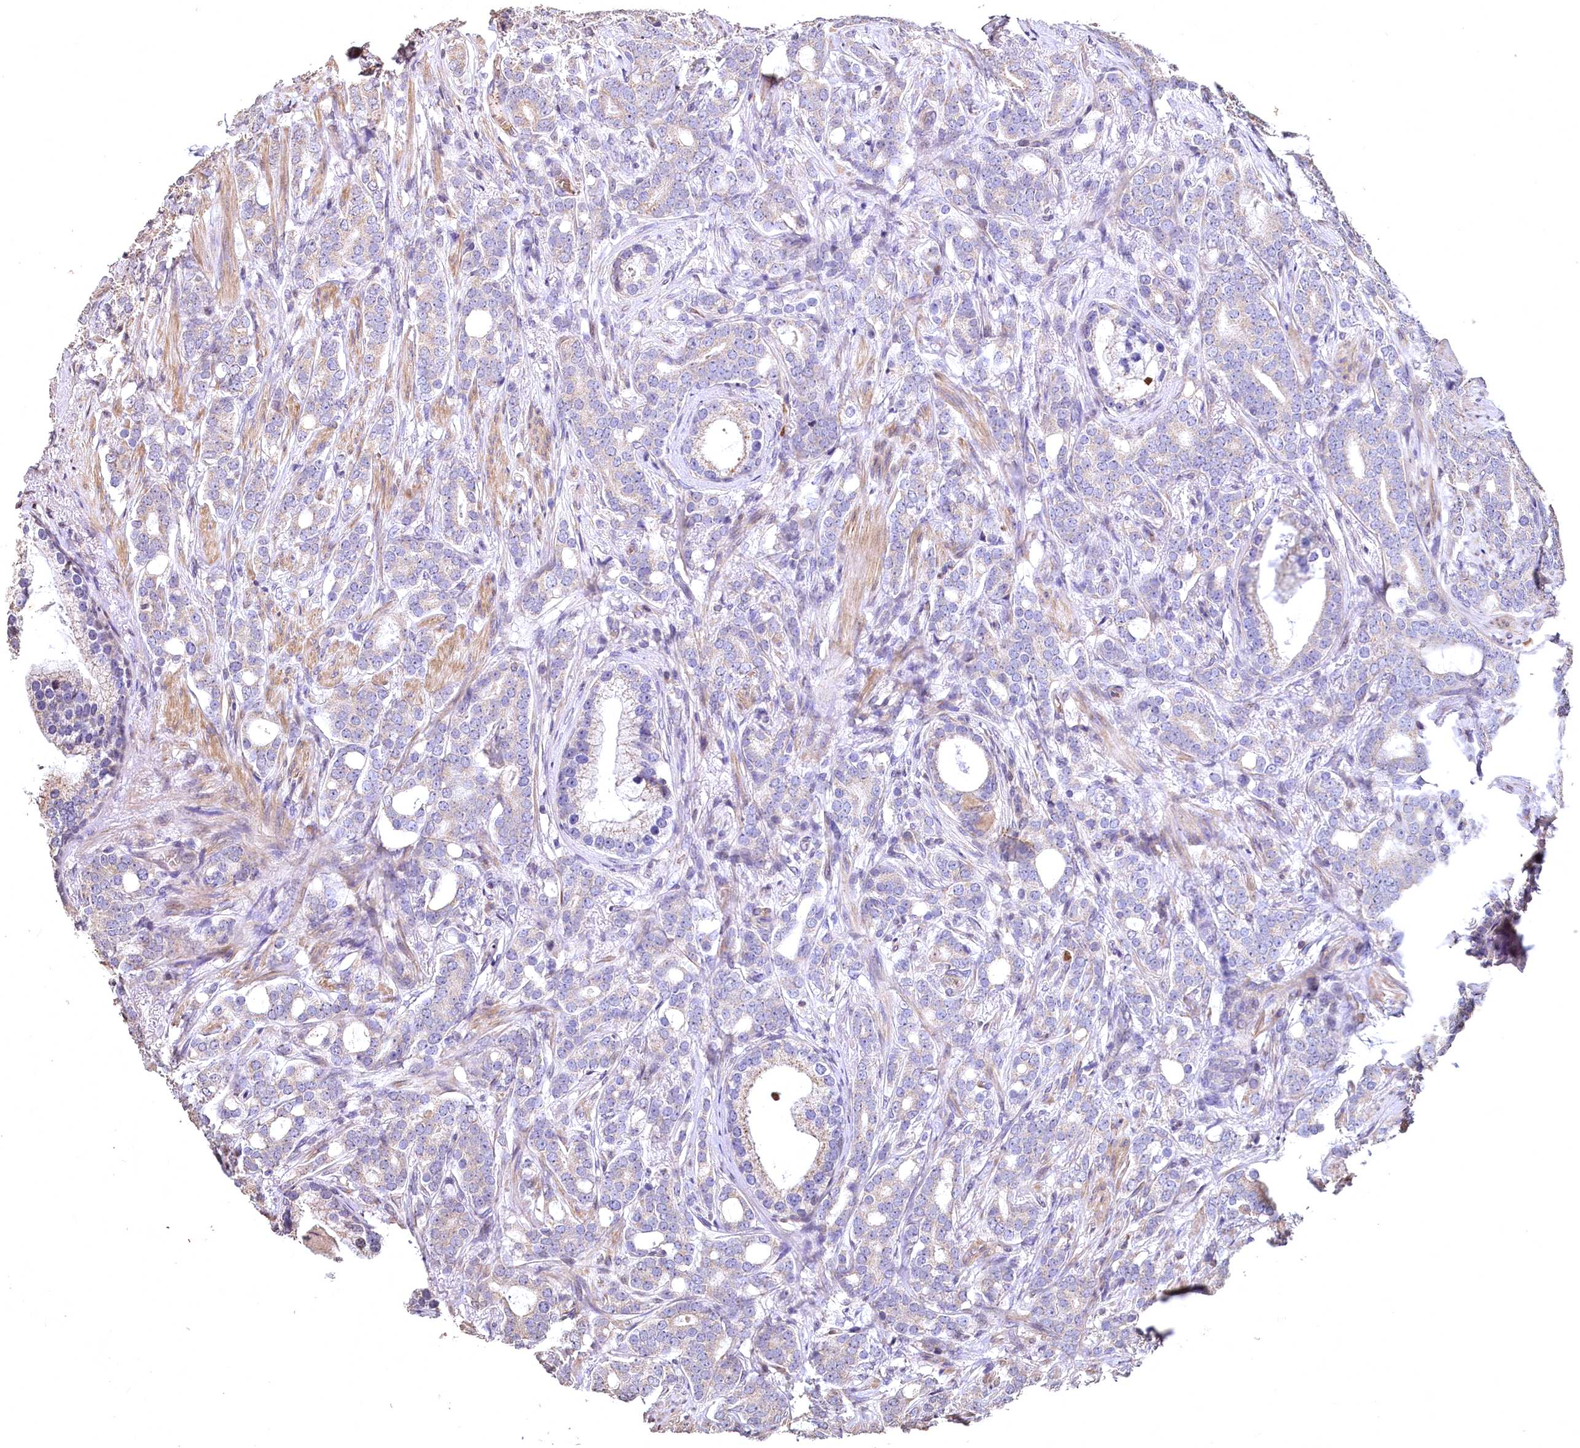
{"staining": {"intensity": "negative", "quantity": "none", "location": "none"}, "tissue": "prostate cancer", "cell_type": "Tumor cells", "image_type": "cancer", "snomed": [{"axis": "morphology", "description": "Adenocarcinoma, Low grade"}, {"axis": "topography", "description": "Prostate"}], "caption": "Tumor cells are negative for brown protein staining in adenocarcinoma (low-grade) (prostate).", "gene": "SPTA1", "patient": {"sex": "male", "age": 71}}